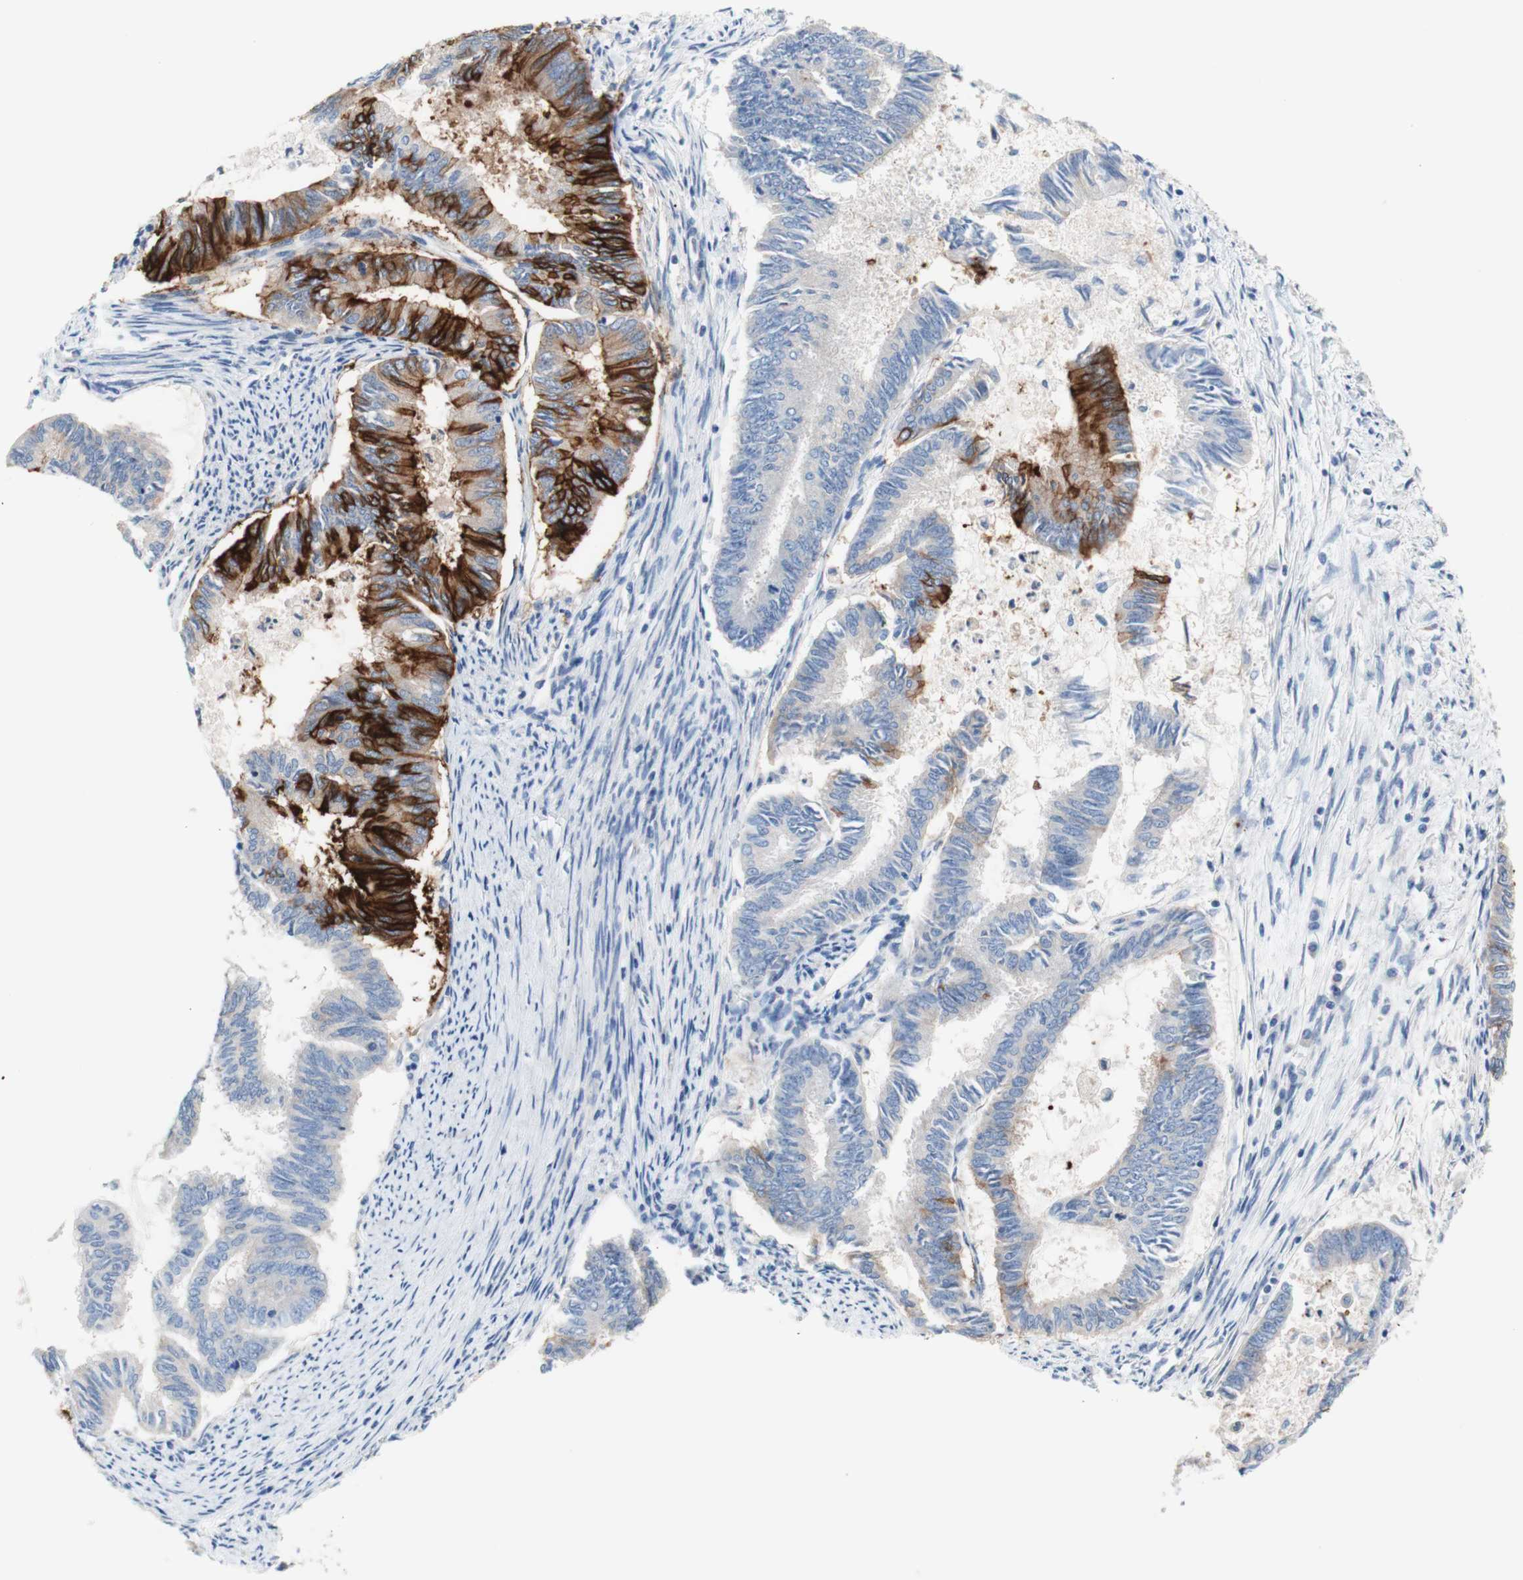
{"staining": {"intensity": "strong", "quantity": "25%-75%", "location": "cytoplasmic/membranous"}, "tissue": "endometrial cancer", "cell_type": "Tumor cells", "image_type": "cancer", "snomed": [{"axis": "morphology", "description": "Adenocarcinoma, NOS"}, {"axis": "topography", "description": "Endometrium"}], "caption": "A micrograph of adenocarcinoma (endometrial) stained for a protein shows strong cytoplasmic/membranous brown staining in tumor cells.", "gene": "F3", "patient": {"sex": "female", "age": 86}}